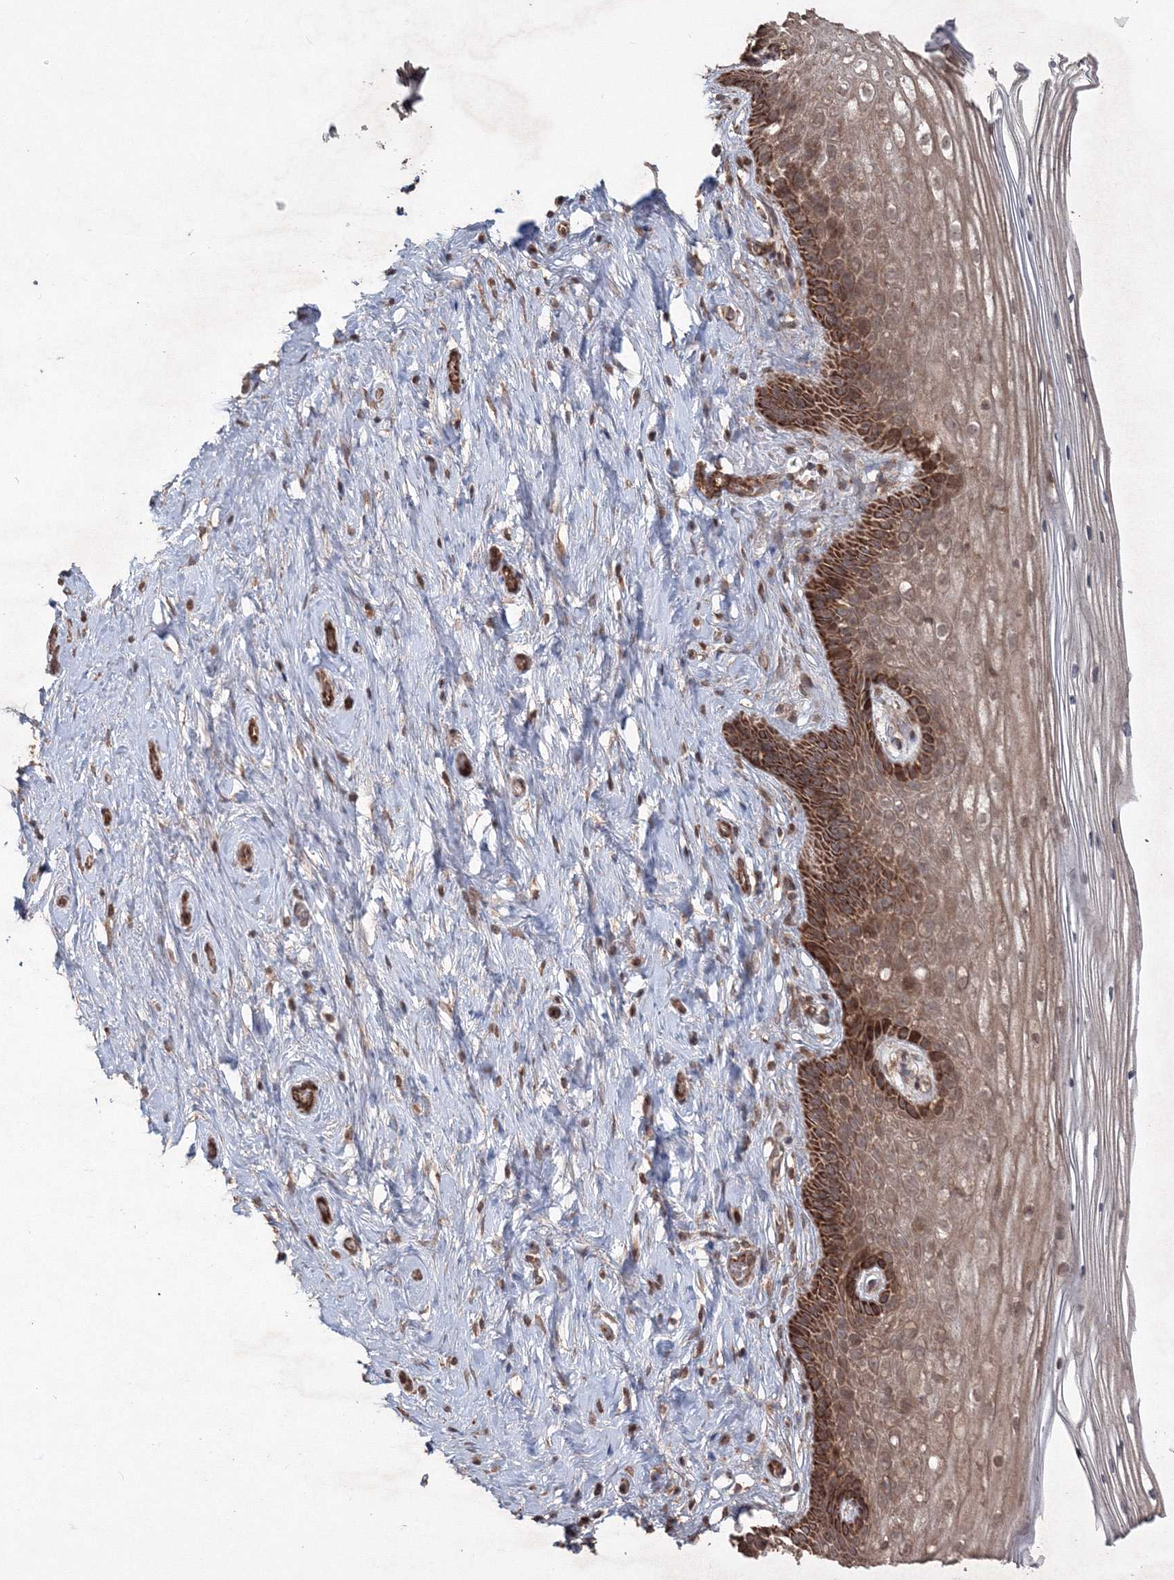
{"staining": {"intensity": "moderate", "quantity": ">75%", "location": "cytoplasmic/membranous"}, "tissue": "cervix", "cell_type": "Glandular cells", "image_type": "normal", "snomed": [{"axis": "morphology", "description": "Normal tissue, NOS"}, {"axis": "topography", "description": "Cervix"}], "caption": "Immunohistochemical staining of benign human cervix exhibits >75% levels of moderate cytoplasmic/membranous protein expression in about >75% of glandular cells.", "gene": "ANAPC16", "patient": {"sex": "female", "age": 33}}